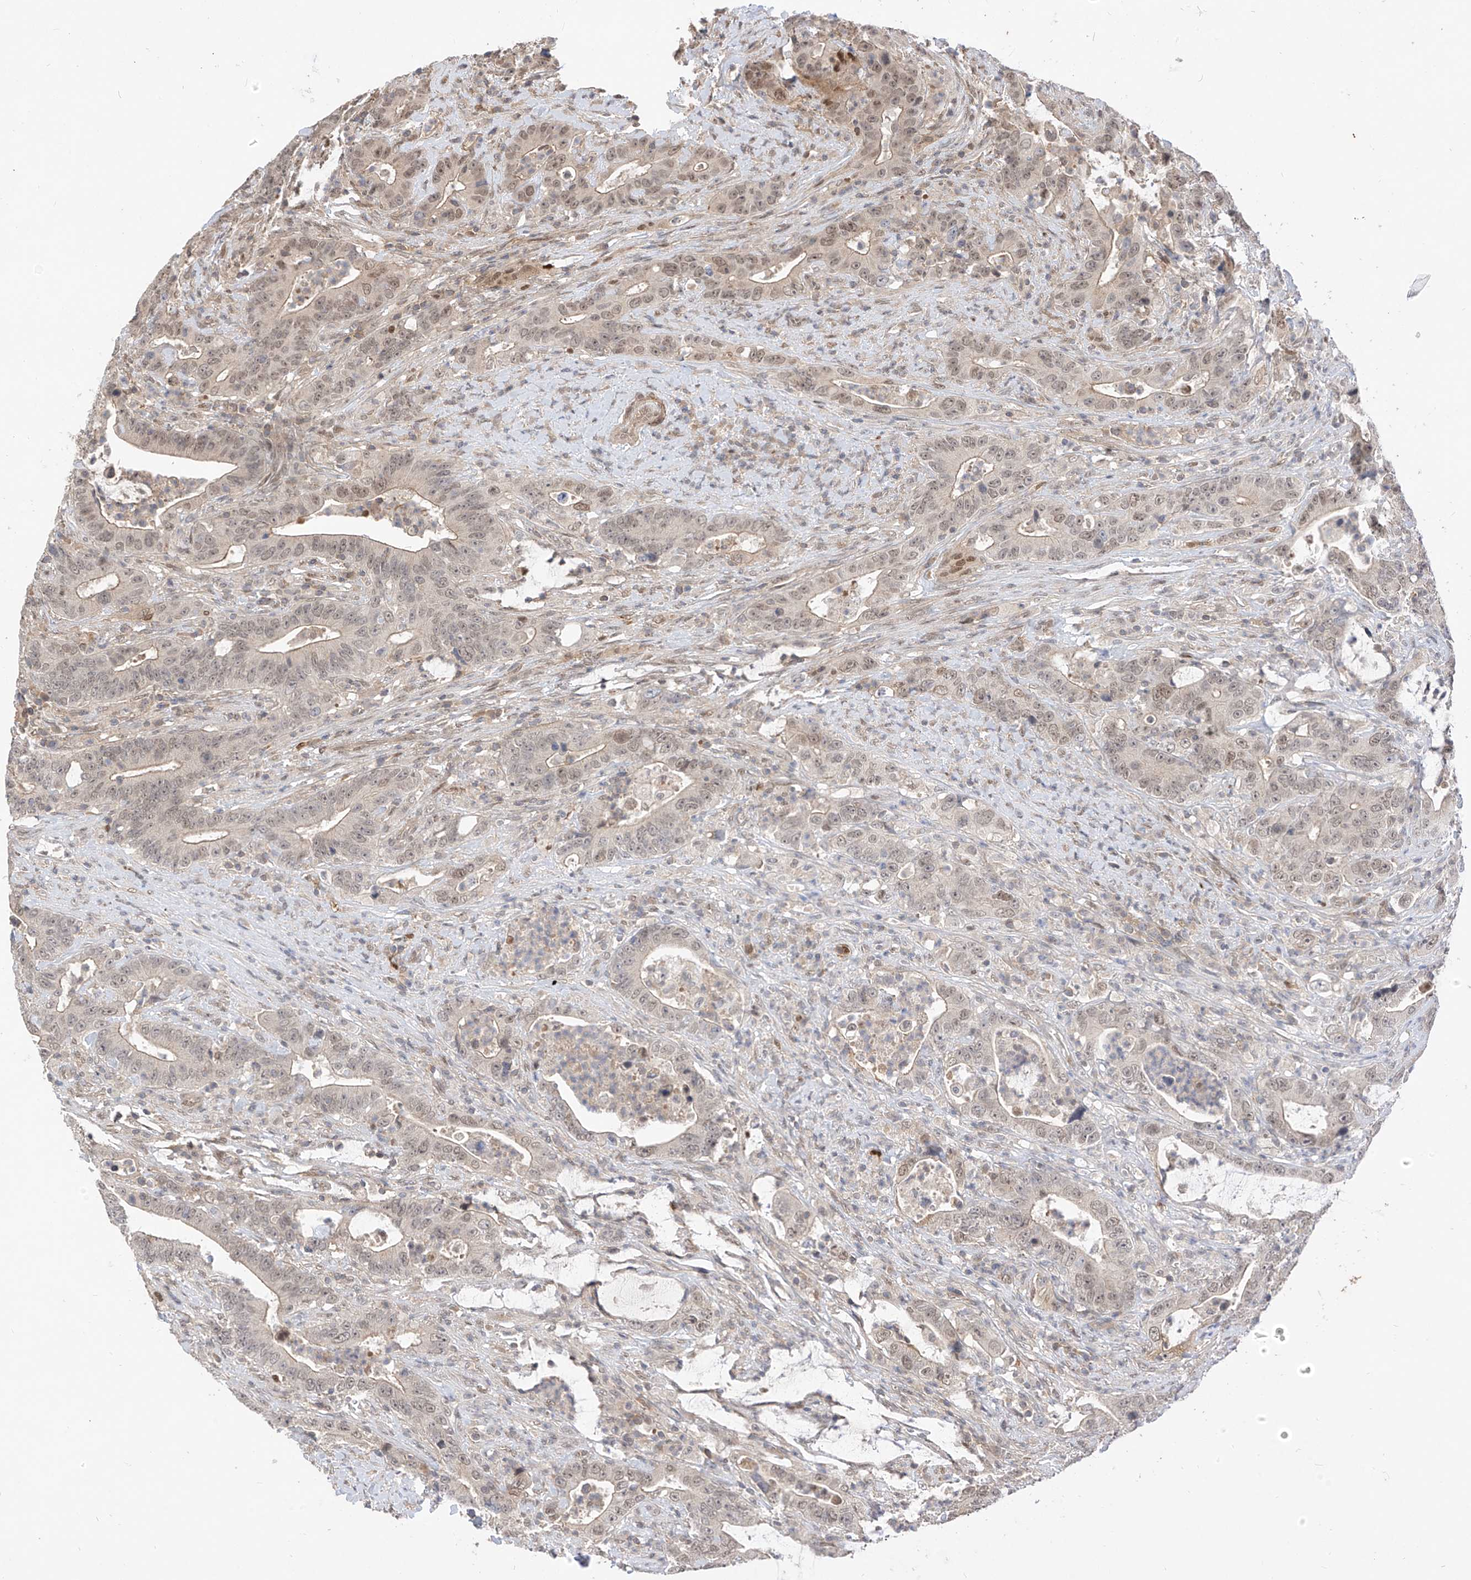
{"staining": {"intensity": "moderate", "quantity": "<25%", "location": "nuclear"}, "tissue": "colorectal cancer", "cell_type": "Tumor cells", "image_type": "cancer", "snomed": [{"axis": "morphology", "description": "Adenocarcinoma, NOS"}, {"axis": "topography", "description": "Colon"}], "caption": "The image displays staining of colorectal adenocarcinoma, revealing moderate nuclear protein positivity (brown color) within tumor cells.", "gene": "MRTFA", "patient": {"sex": "female", "age": 75}}